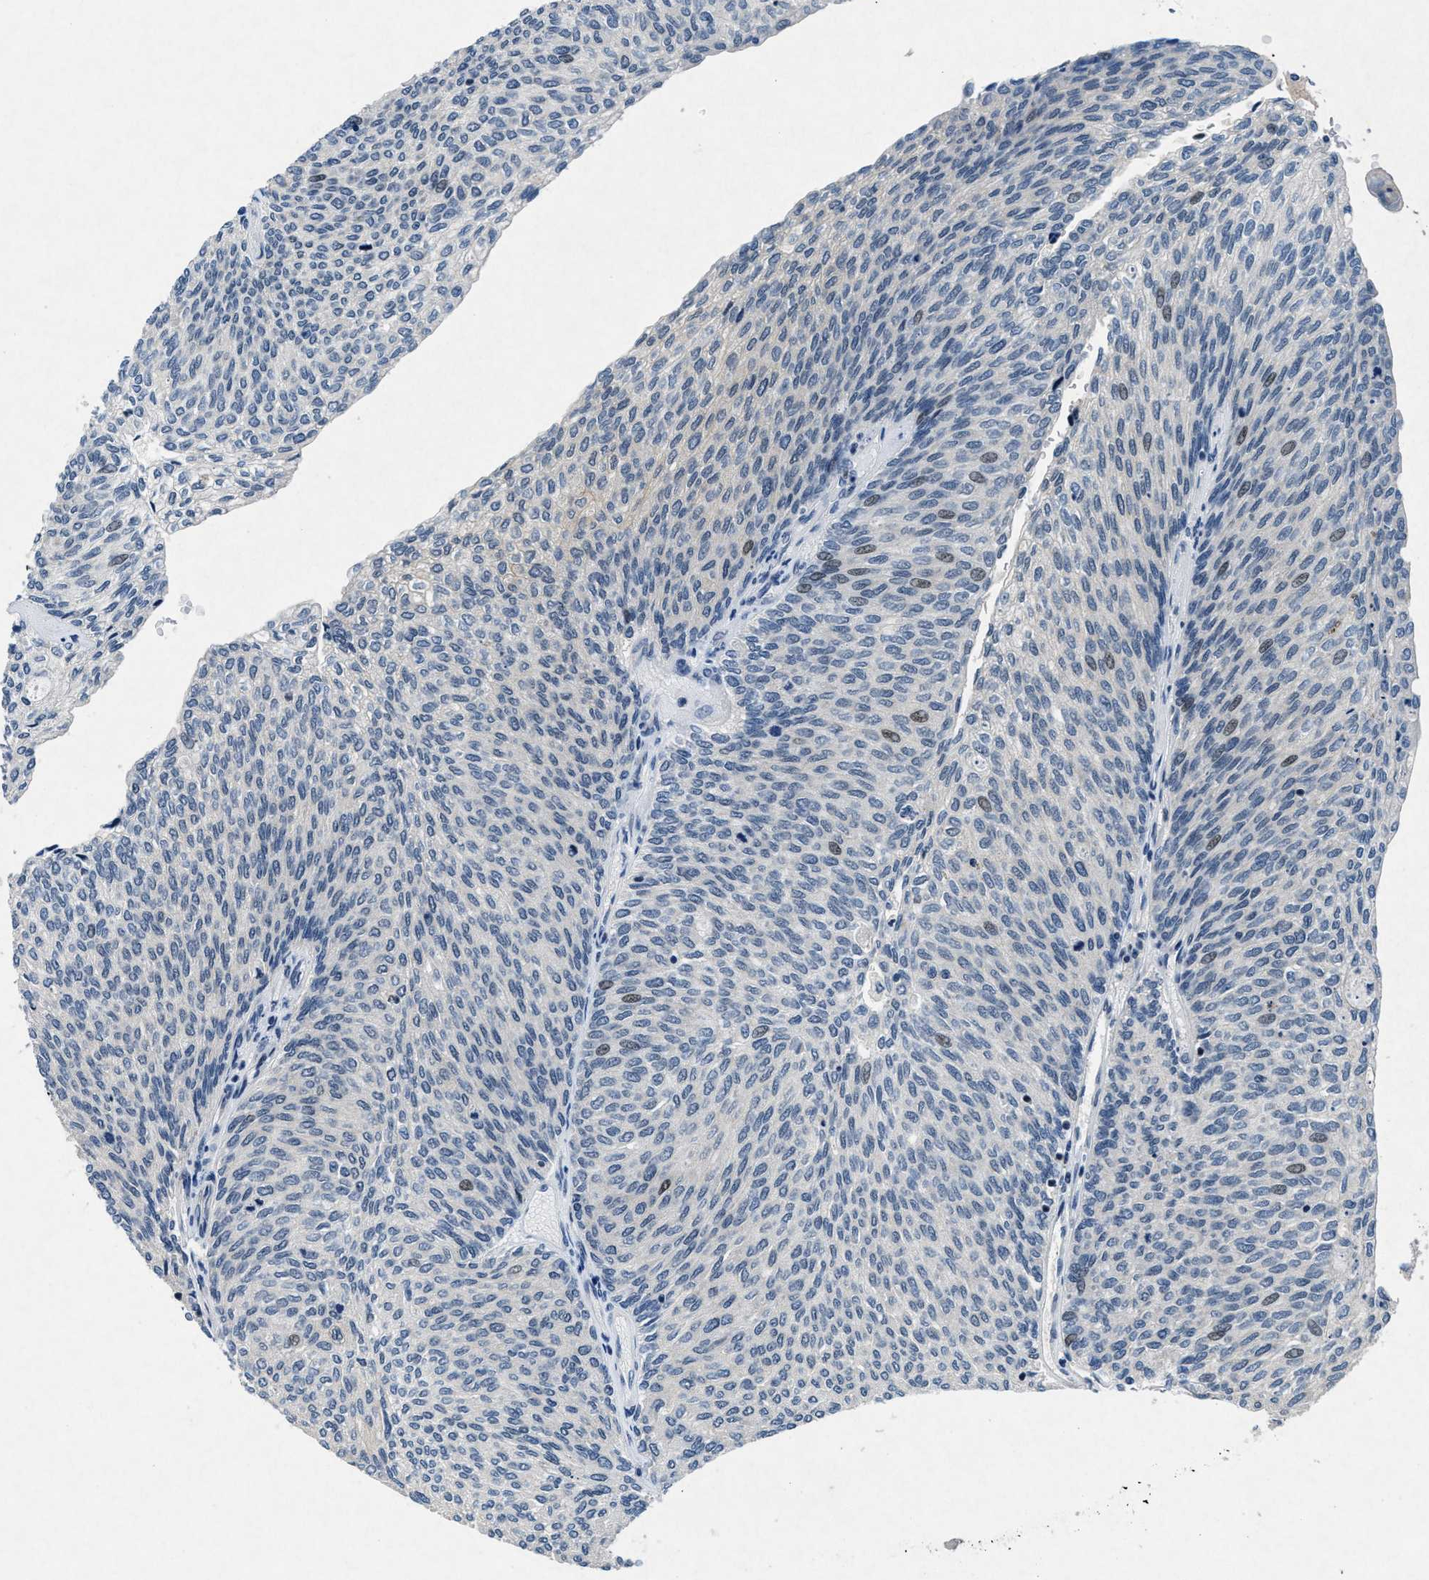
{"staining": {"intensity": "negative", "quantity": "none", "location": "none"}, "tissue": "urothelial cancer", "cell_type": "Tumor cells", "image_type": "cancer", "snomed": [{"axis": "morphology", "description": "Urothelial carcinoma, Low grade"}, {"axis": "topography", "description": "Urinary bladder"}], "caption": "A micrograph of urothelial carcinoma (low-grade) stained for a protein exhibits no brown staining in tumor cells.", "gene": "PHLDA1", "patient": {"sex": "female", "age": 79}}